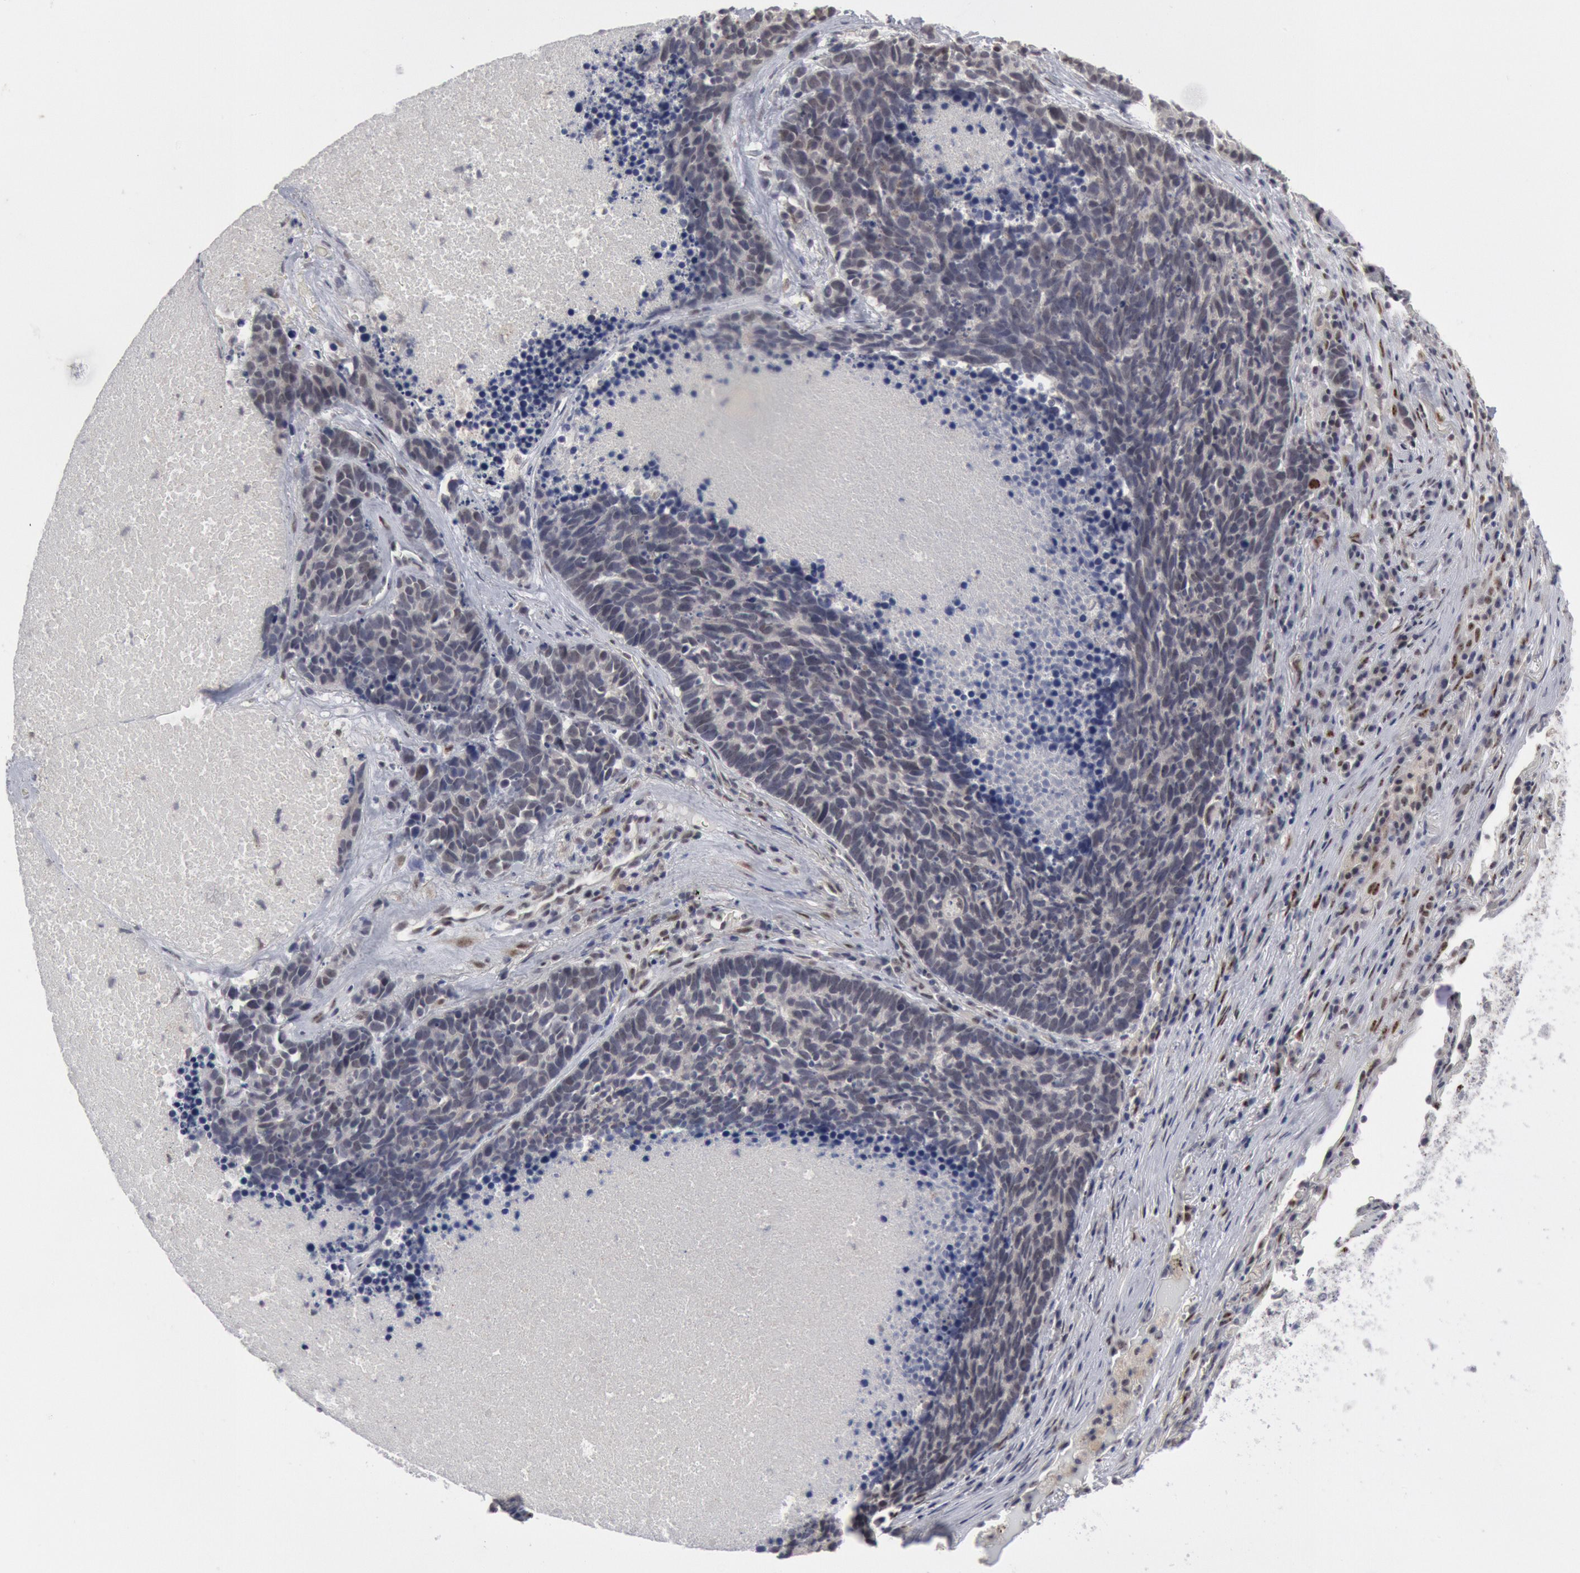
{"staining": {"intensity": "negative", "quantity": "none", "location": "none"}, "tissue": "lung cancer", "cell_type": "Tumor cells", "image_type": "cancer", "snomed": [{"axis": "morphology", "description": "Neoplasm, malignant, NOS"}, {"axis": "topography", "description": "Lung"}], "caption": "IHC micrograph of lung cancer (neoplasm (malignant)) stained for a protein (brown), which exhibits no positivity in tumor cells.", "gene": "FOXO1", "patient": {"sex": "female", "age": 75}}